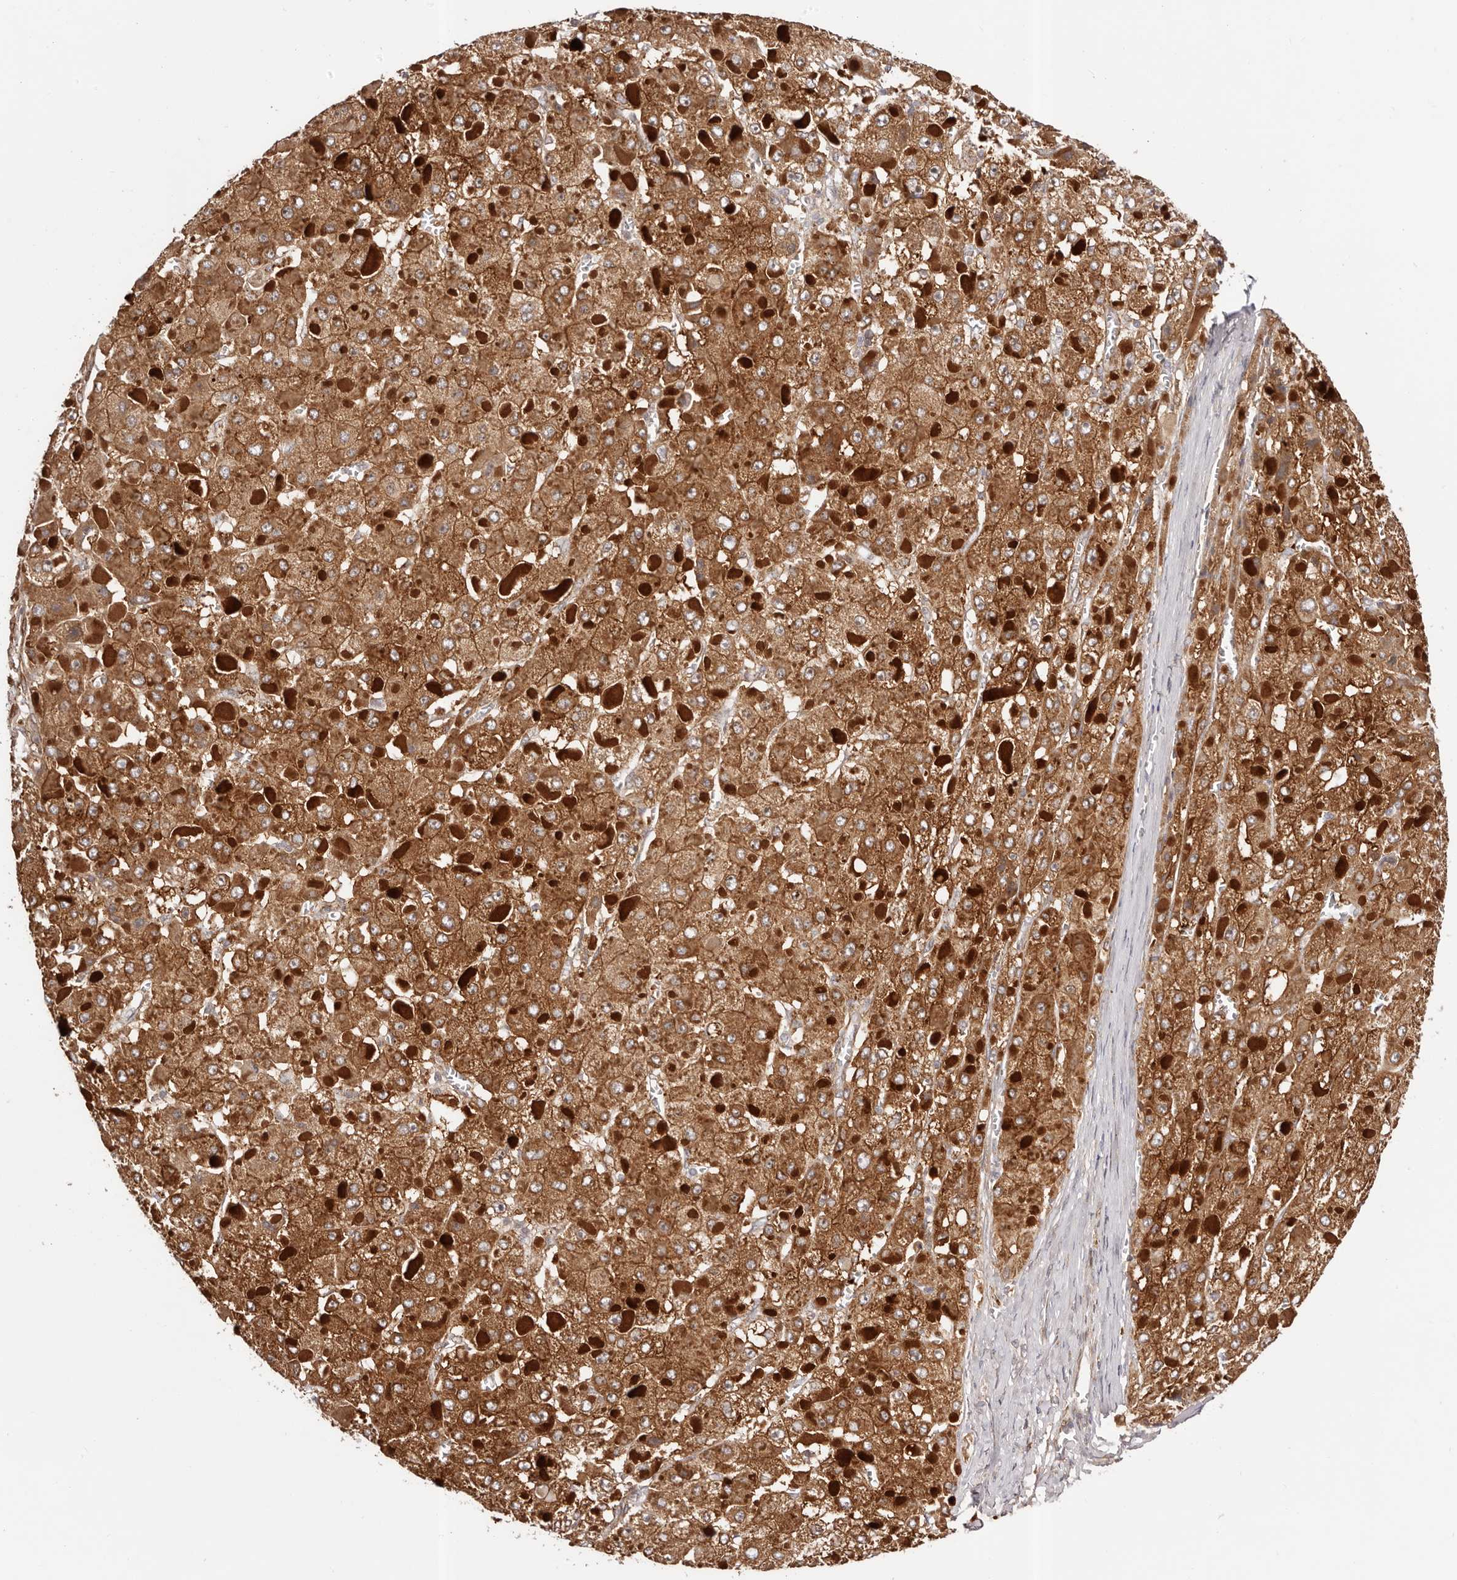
{"staining": {"intensity": "moderate", "quantity": ">75%", "location": "cytoplasmic/membranous"}, "tissue": "liver cancer", "cell_type": "Tumor cells", "image_type": "cancer", "snomed": [{"axis": "morphology", "description": "Carcinoma, Hepatocellular, NOS"}, {"axis": "topography", "description": "Liver"}], "caption": "IHC (DAB (3,3'-diaminobenzidine)) staining of liver cancer (hepatocellular carcinoma) shows moderate cytoplasmic/membranous protein expression in about >75% of tumor cells. Using DAB (brown) and hematoxylin (blue) stains, captured at high magnification using brightfield microscopy.", "gene": "MICAL2", "patient": {"sex": "female", "age": 73}}